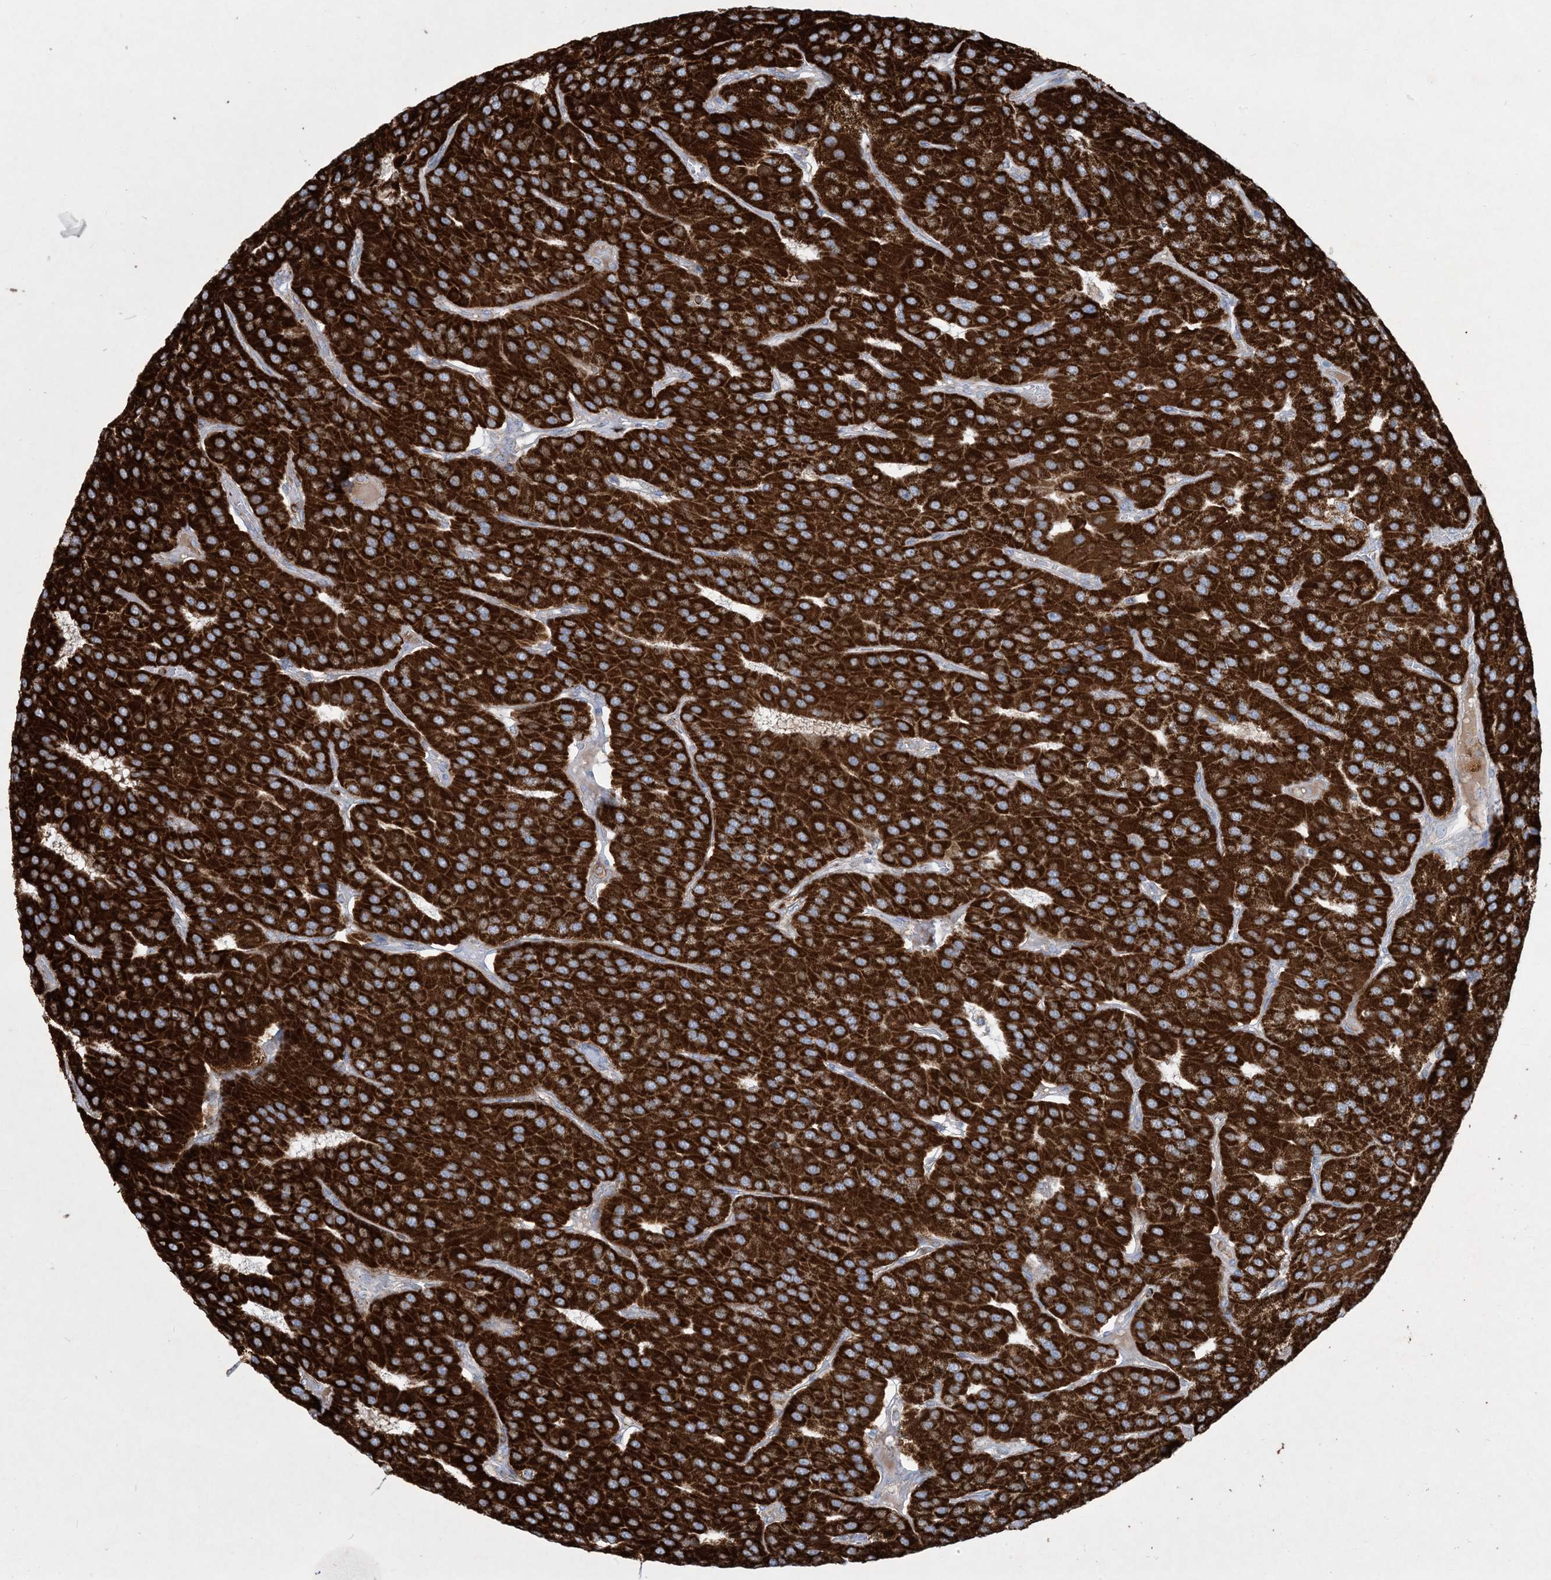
{"staining": {"intensity": "strong", "quantity": ">75%", "location": "cytoplasmic/membranous"}, "tissue": "parathyroid gland", "cell_type": "Glandular cells", "image_type": "normal", "snomed": [{"axis": "morphology", "description": "Normal tissue, NOS"}, {"axis": "morphology", "description": "Adenoma, NOS"}, {"axis": "topography", "description": "Parathyroid gland"}], "caption": "Strong cytoplasmic/membranous staining for a protein is seen in about >75% of glandular cells of benign parathyroid gland using immunohistochemistry.", "gene": "BEND4", "patient": {"sex": "female", "age": 86}}